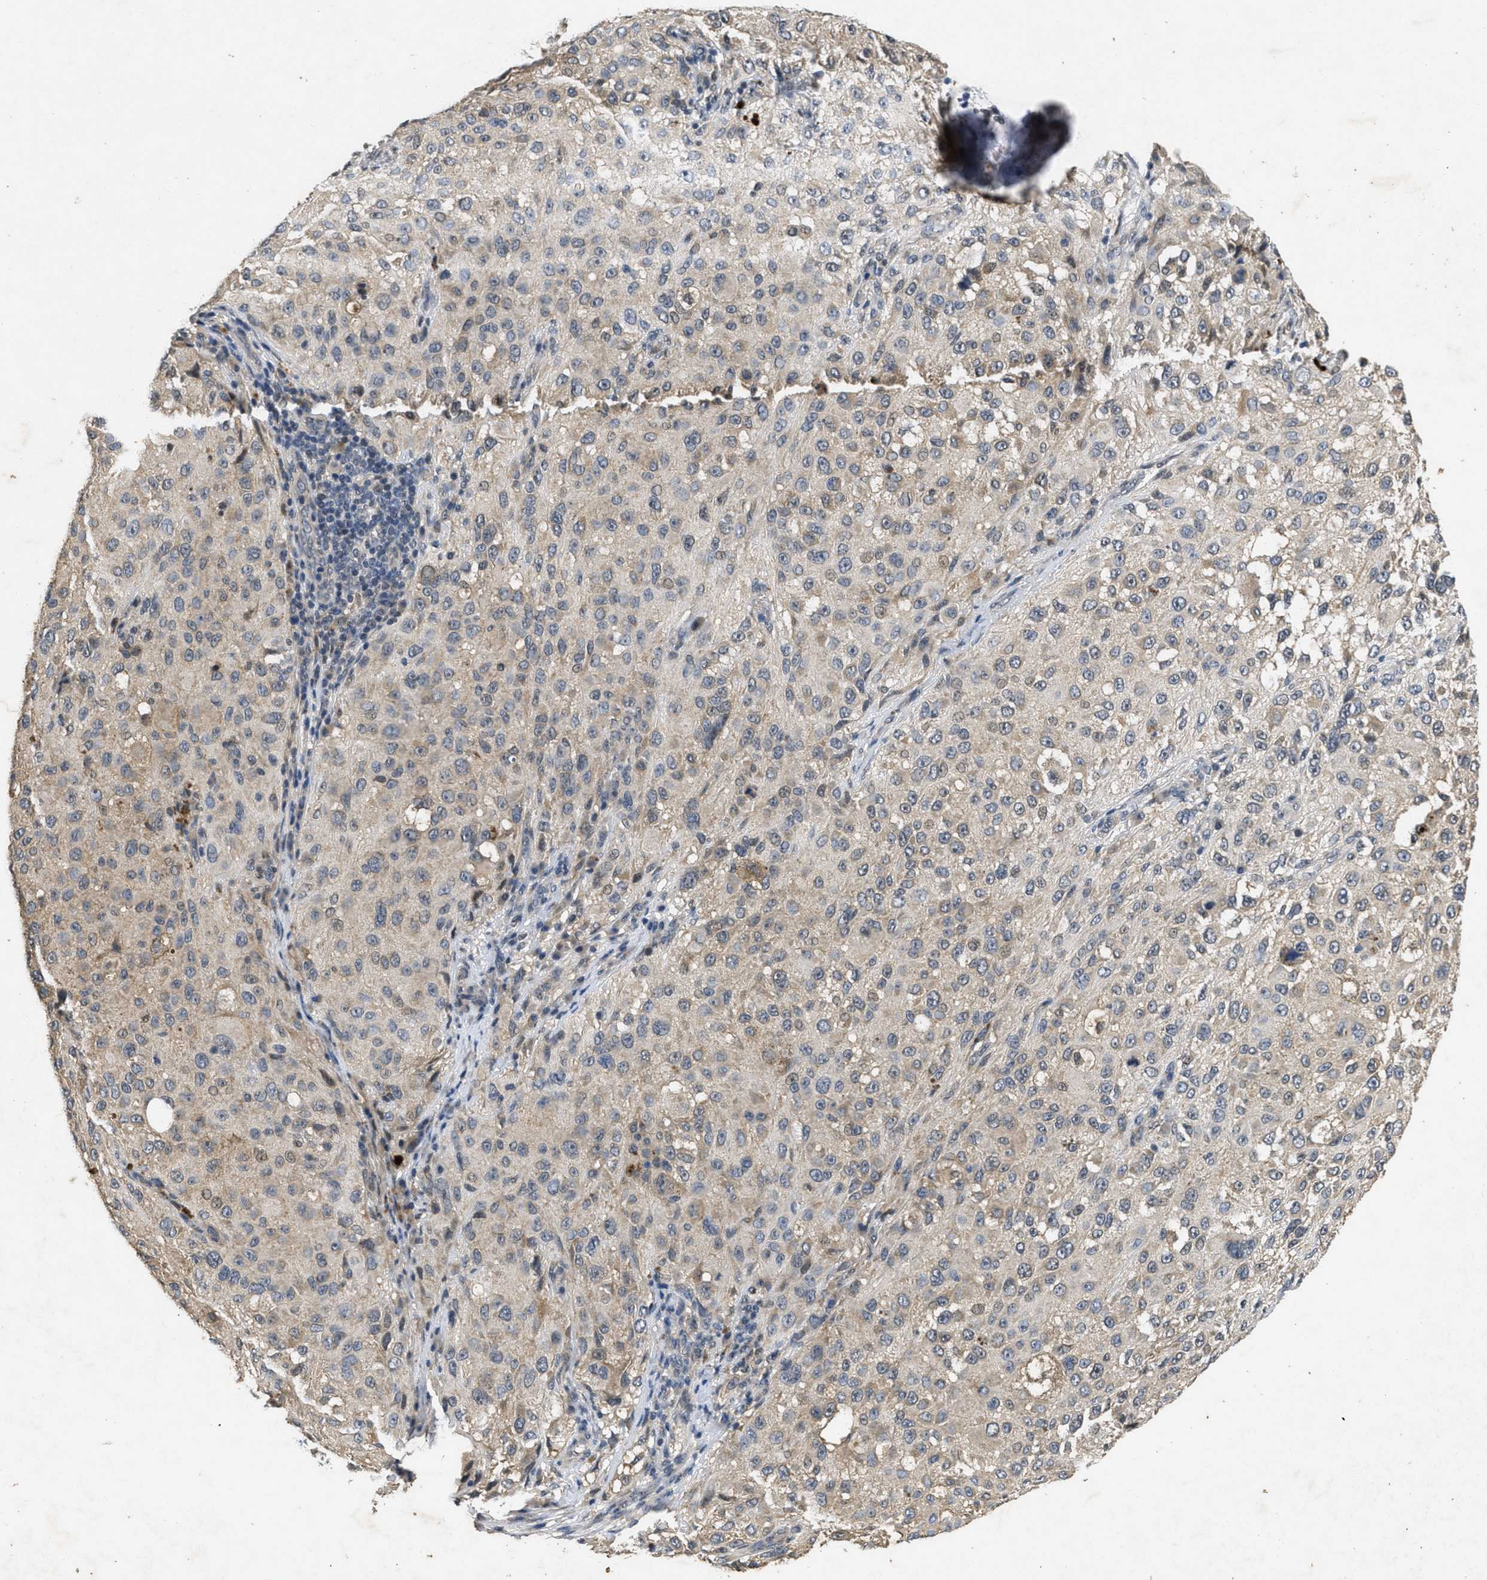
{"staining": {"intensity": "weak", "quantity": ">75%", "location": "cytoplasmic/membranous"}, "tissue": "melanoma", "cell_type": "Tumor cells", "image_type": "cancer", "snomed": [{"axis": "morphology", "description": "Necrosis, NOS"}, {"axis": "morphology", "description": "Malignant melanoma, NOS"}, {"axis": "topography", "description": "Skin"}], "caption": "Malignant melanoma stained with a protein marker exhibits weak staining in tumor cells.", "gene": "PAPOLG", "patient": {"sex": "female", "age": 87}}